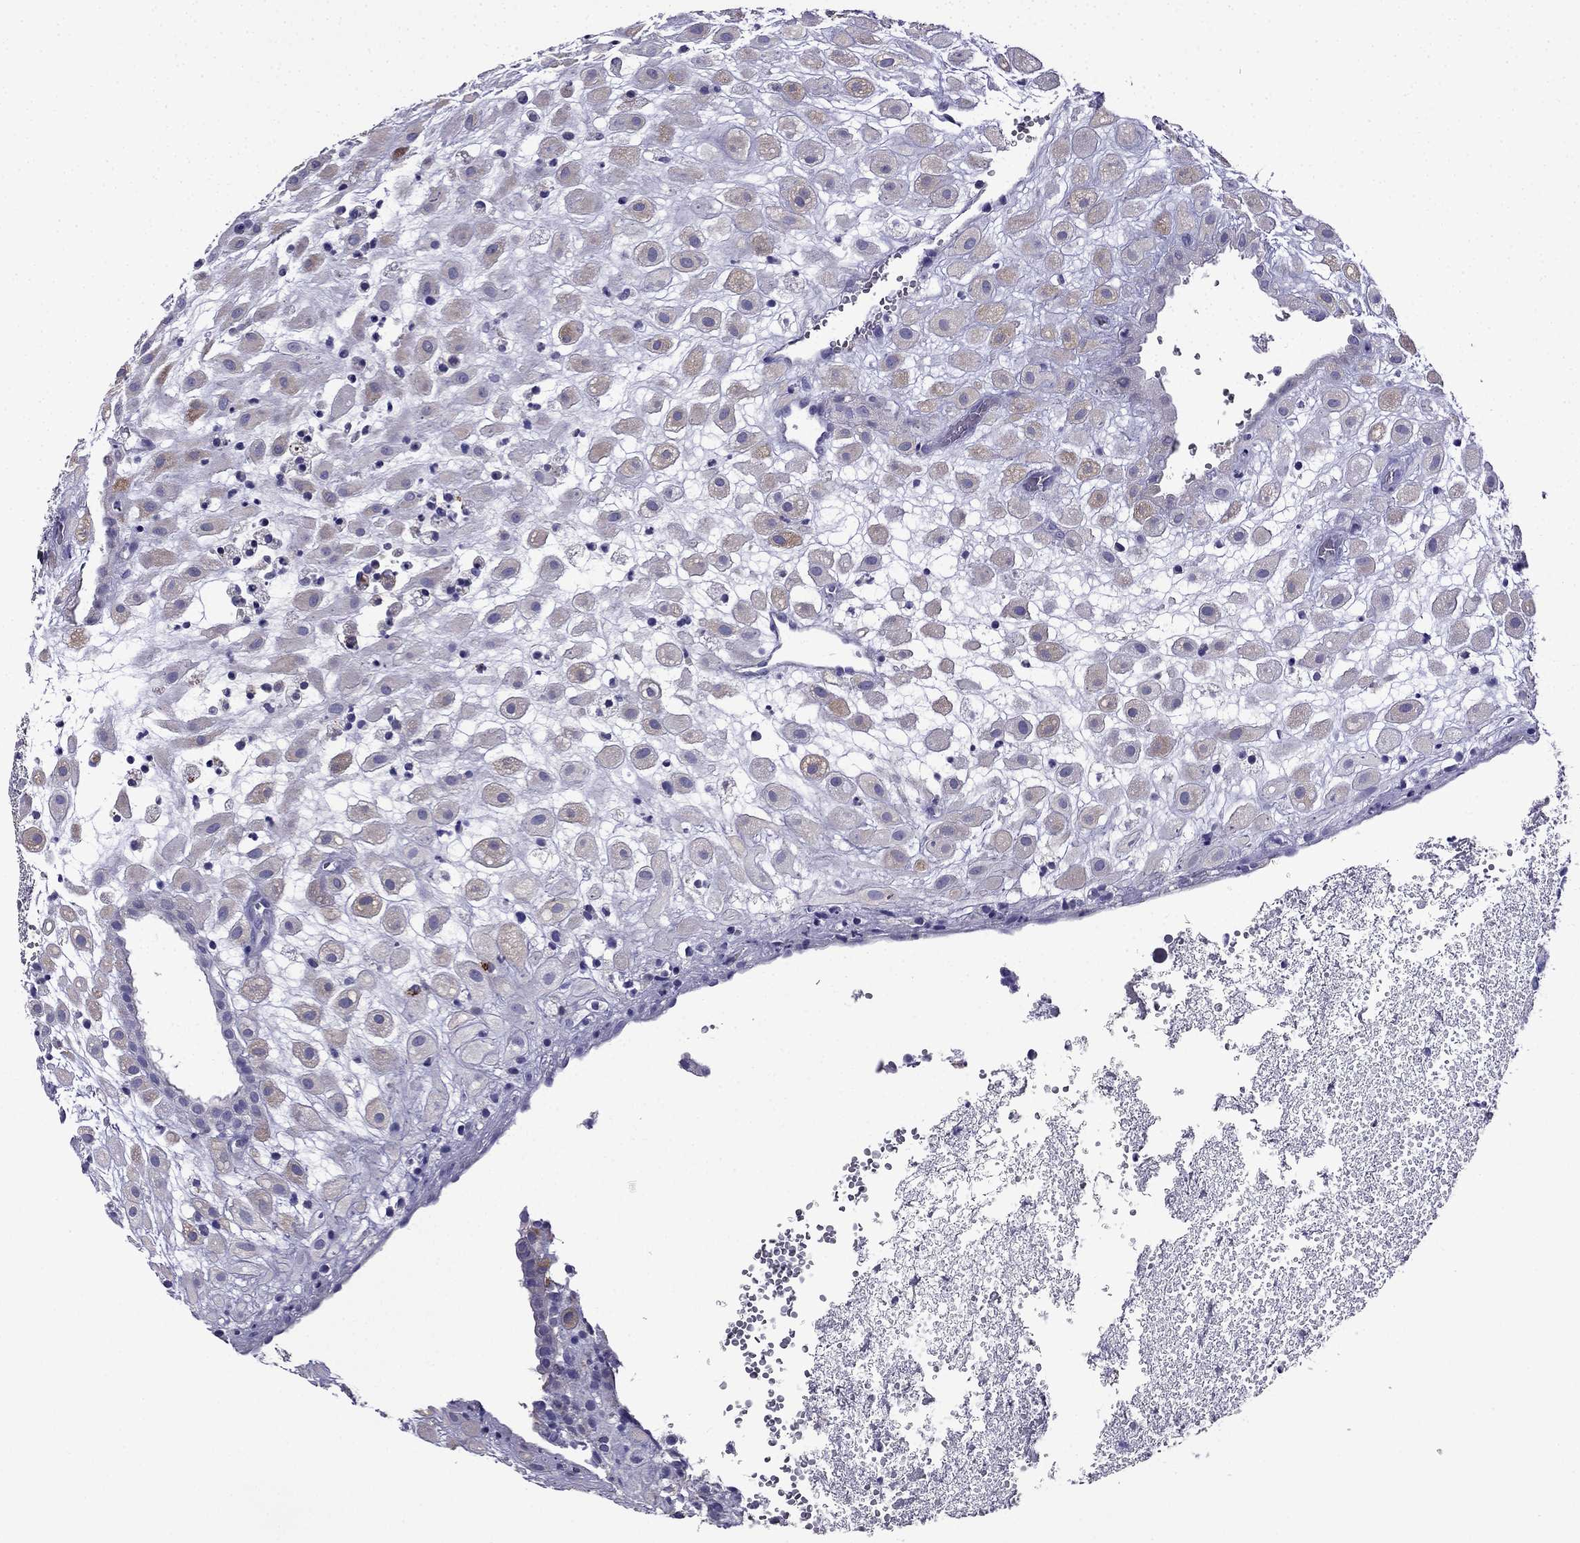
{"staining": {"intensity": "weak", "quantity": "25%-75%", "location": "cytoplasmic/membranous"}, "tissue": "placenta", "cell_type": "Decidual cells", "image_type": "normal", "snomed": [{"axis": "morphology", "description": "Normal tissue, NOS"}, {"axis": "topography", "description": "Placenta"}], "caption": "This micrograph demonstrates immunohistochemistry staining of normal placenta, with low weak cytoplasmic/membranous positivity in about 25%-75% of decidual cells.", "gene": "TSSK4", "patient": {"sex": "female", "age": 24}}